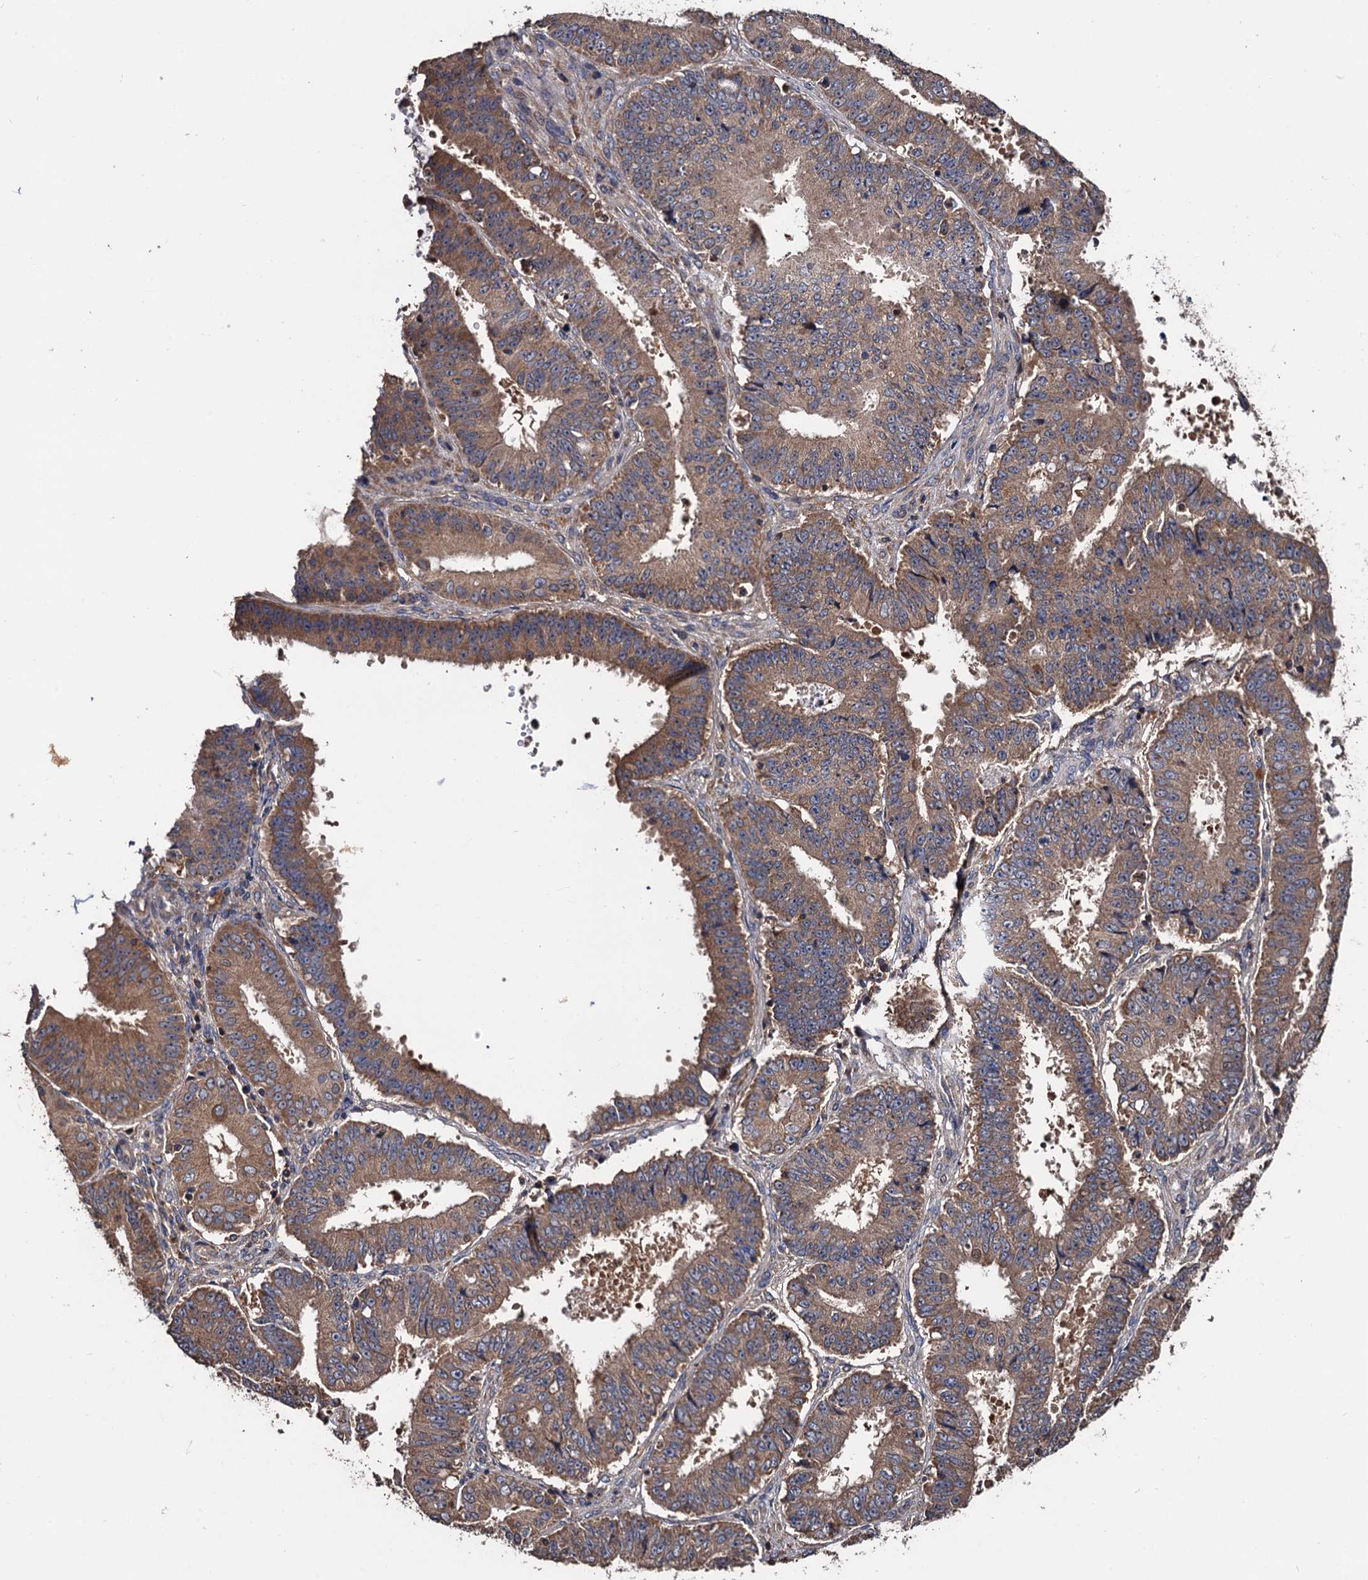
{"staining": {"intensity": "moderate", "quantity": ">75%", "location": "cytoplasmic/membranous"}, "tissue": "ovarian cancer", "cell_type": "Tumor cells", "image_type": "cancer", "snomed": [{"axis": "morphology", "description": "Carcinoma, endometroid"}, {"axis": "topography", "description": "Appendix"}, {"axis": "topography", "description": "Ovary"}], "caption": "This histopathology image demonstrates immunohistochemistry (IHC) staining of human ovarian cancer, with medium moderate cytoplasmic/membranous positivity in approximately >75% of tumor cells.", "gene": "RGS11", "patient": {"sex": "female", "age": 42}}